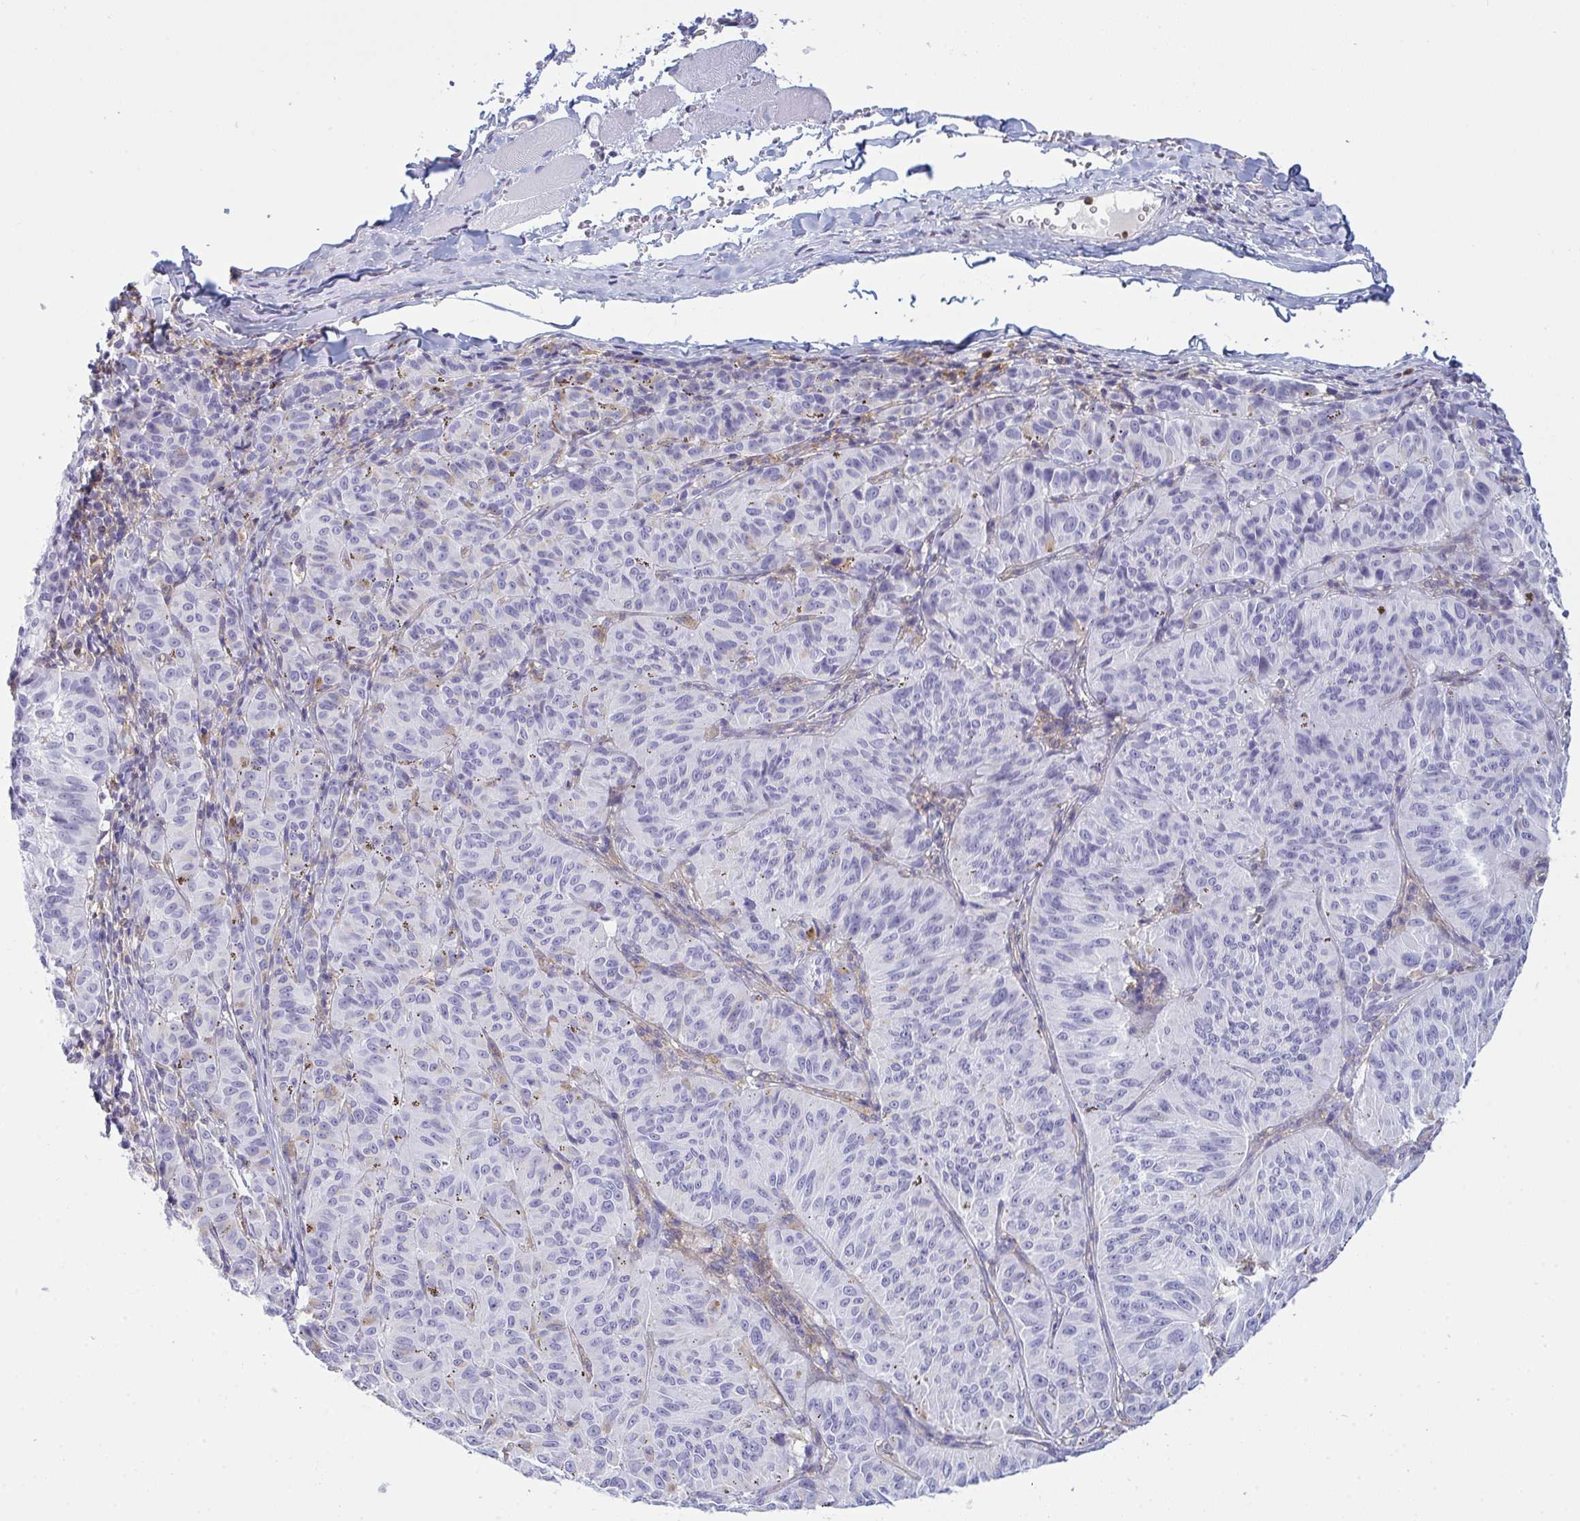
{"staining": {"intensity": "negative", "quantity": "none", "location": "none"}, "tissue": "melanoma", "cell_type": "Tumor cells", "image_type": "cancer", "snomed": [{"axis": "morphology", "description": "Malignant melanoma, NOS"}, {"axis": "topography", "description": "Skin"}], "caption": "An immunohistochemistry photomicrograph of melanoma is shown. There is no staining in tumor cells of melanoma. (Stains: DAB IHC with hematoxylin counter stain, Microscopy: brightfield microscopy at high magnification).", "gene": "MYO1F", "patient": {"sex": "female", "age": 72}}